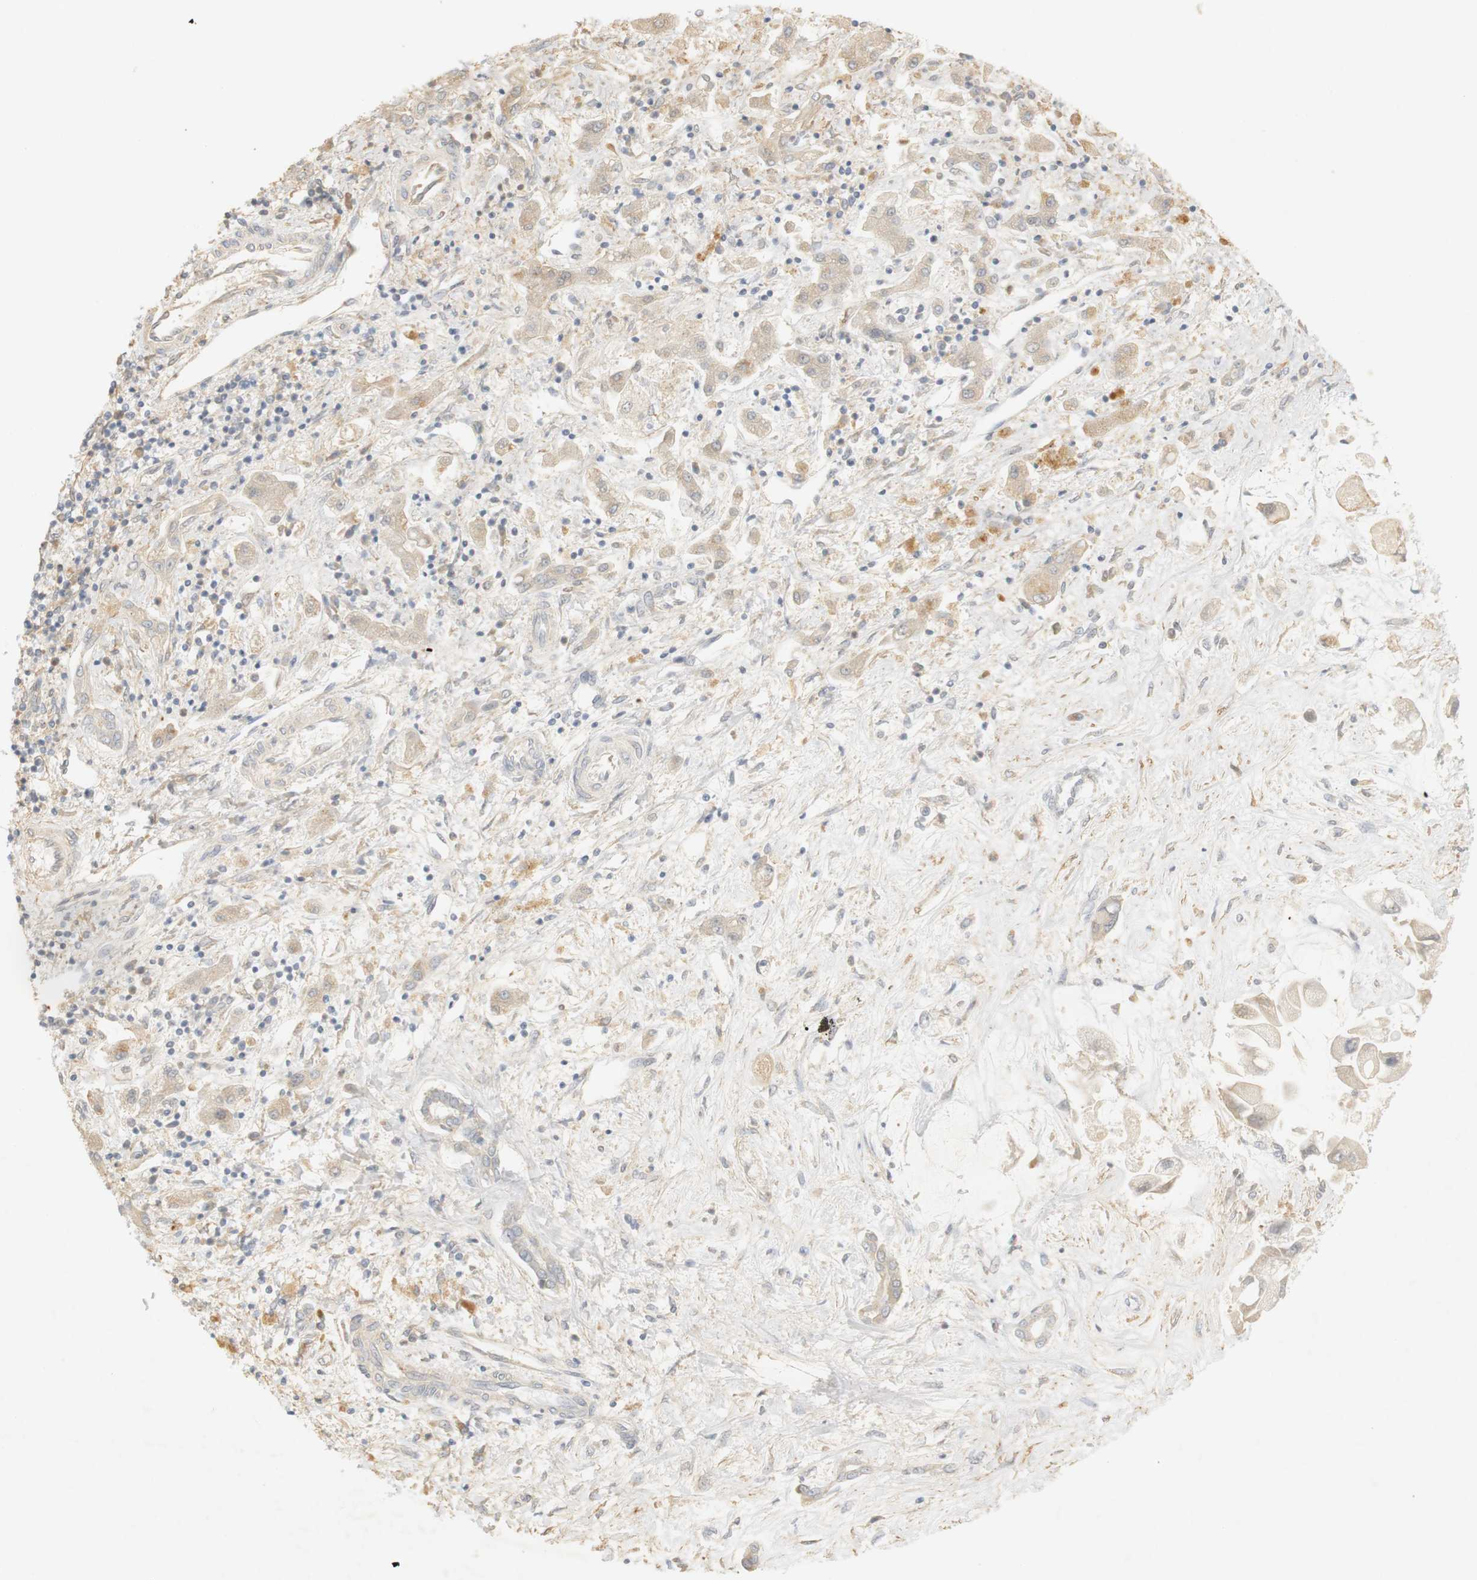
{"staining": {"intensity": "weak", "quantity": "<25%", "location": "cytoplasmic/membranous"}, "tissue": "liver cancer", "cell_type": "Tumor cells", "image_type": "cancer", "snomed": [{"axis": "morphology", "description": "Cholangiocarcinoma"}, {"axis": "topography", "description": "Liver"}], "caption": "A photomicrograph of cholangiocarcinoma (liver) stained for a protein exhibits no brown staining in tumor cells.", "gene": "RTN3", "patient": {"sex": "male", "age": 50}}